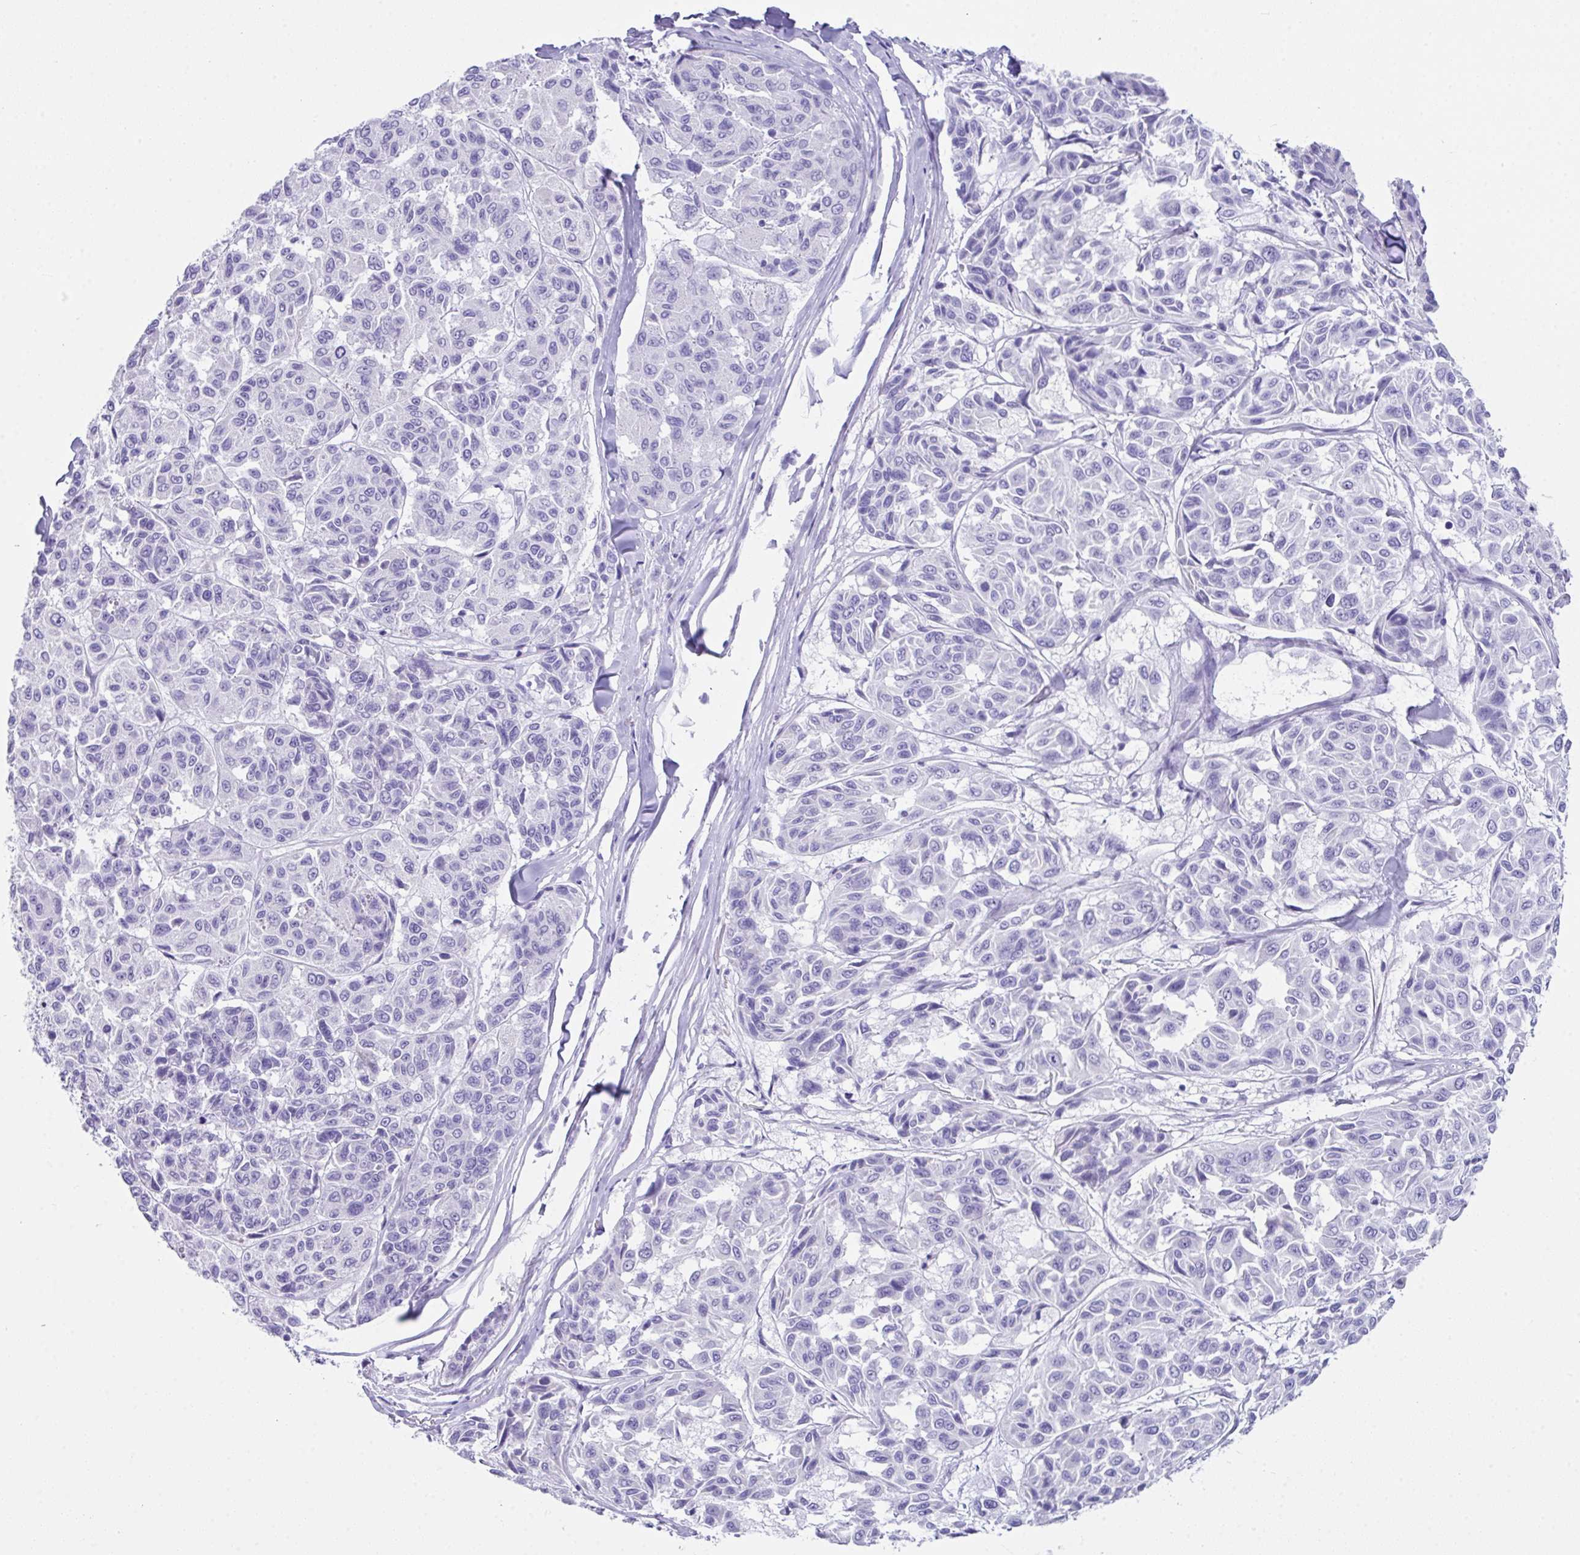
{"staining": {"intensity": "negative", "quantity": "none", "location": "none"}, "tissue": "melanoma", "cell_type": "Tumor cells", "image_type": "cancer", "snomed": [{"axis": "morphology", "description": "Malignant melanoma, NOS"}, {"axis": "topography", "description": "Skin"}], "caption": "This is an immunohistochemistry (IHC) histopathology image of malignant melanoma. There is no expression in tumor cells.", "gene": "LGALS4", "patient": {"sex": "female", "age": 66}}